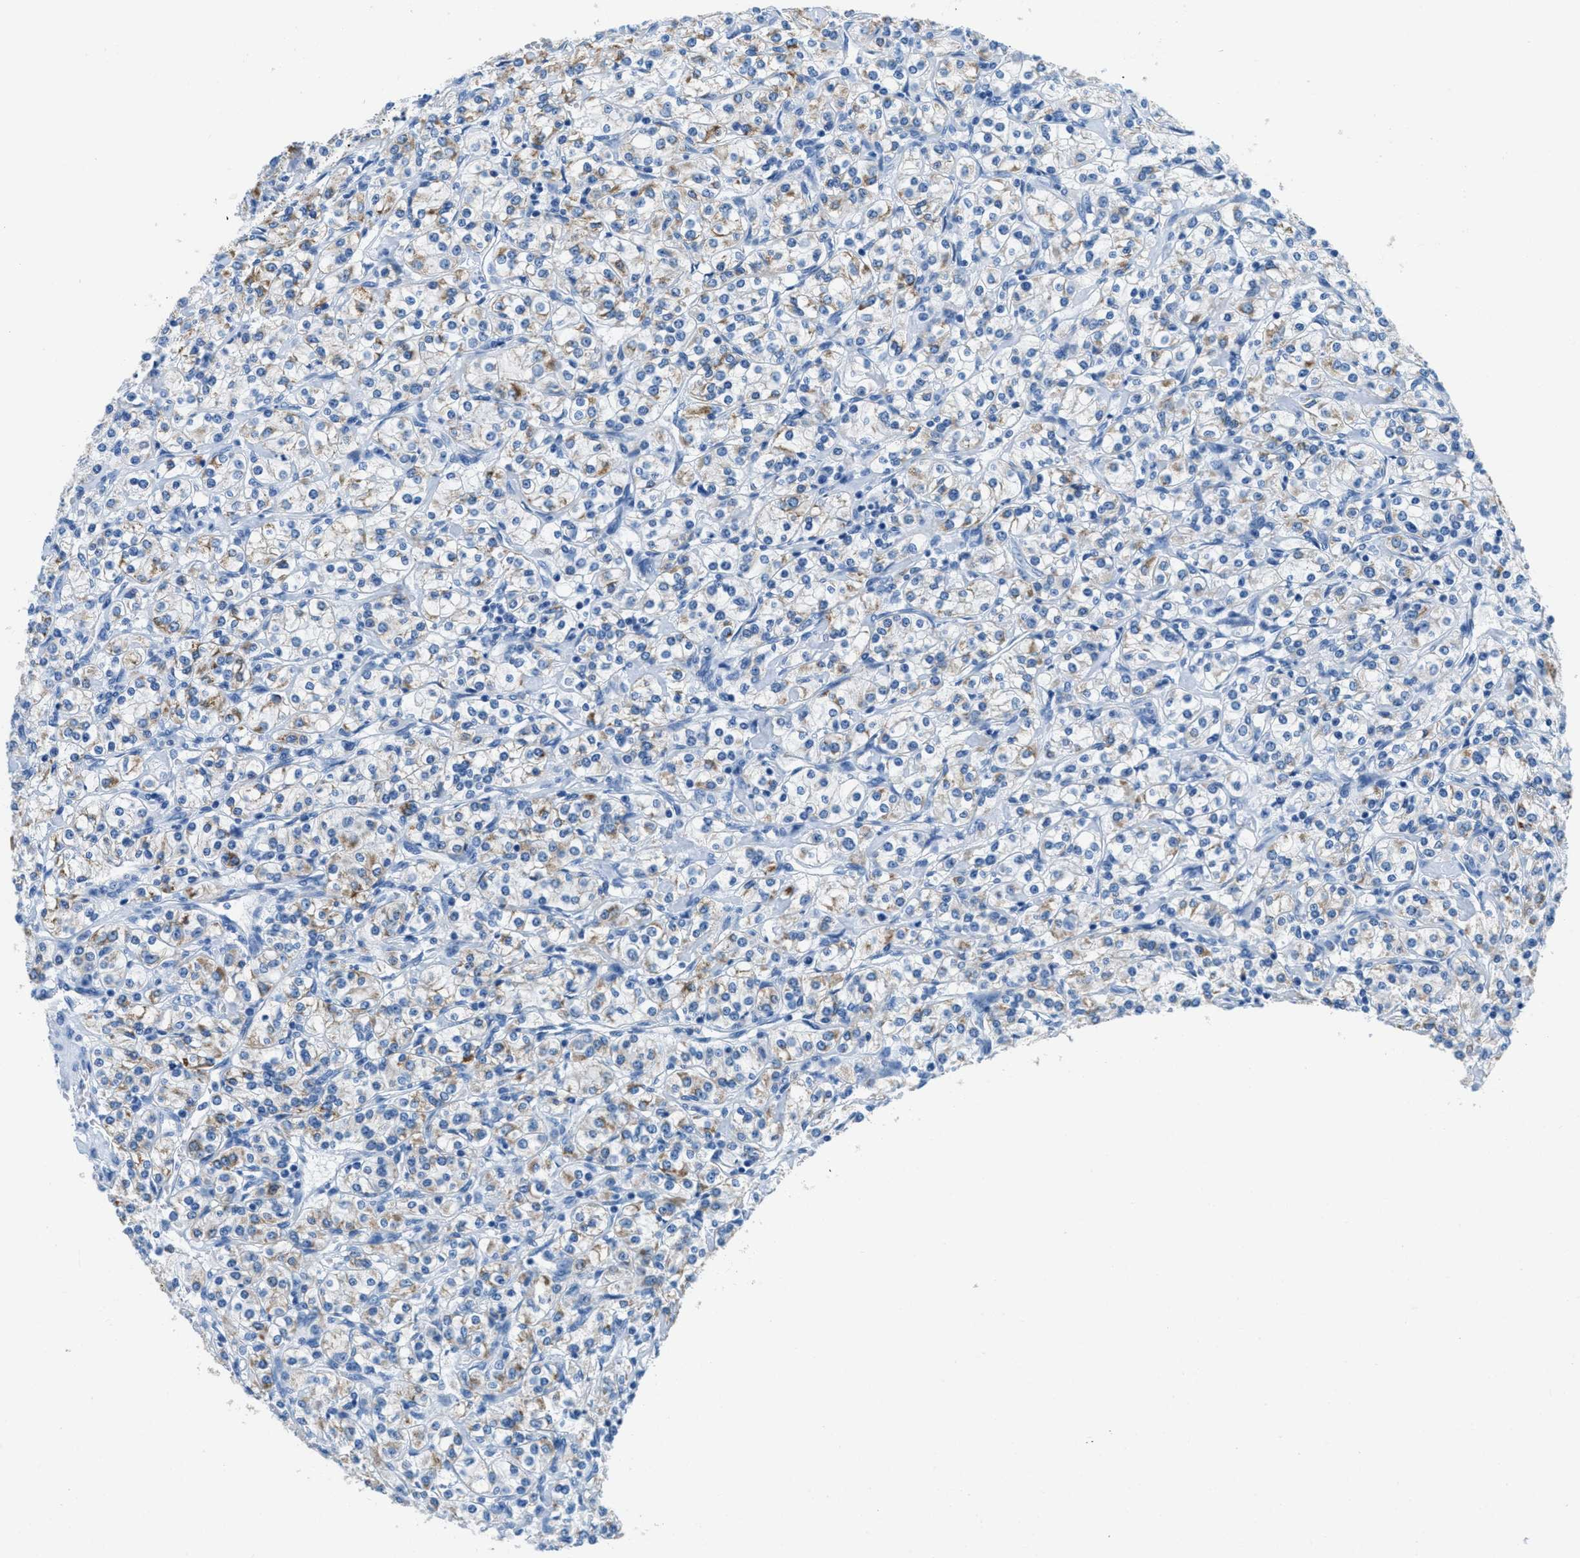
{"staining": {"intensity": "moderate", "quantity": "<25%", "location": "cytoplasmic/membranous"}, "tissue": "renal cancer", "cell_type": "Tumor cells", "image_type": "cancer", "snomed": [{"axis": "morphology", "description": "Adenocarcinoma, NOS"}, {"axis": "topography", "description": "Kidney"}], "caption": "Renal adenocarcinoma stained with a brown dye reveals moderate cytoplasmic/membranous positive positivity in about <25% of tumor cells.", "gene": "MGARP", "patient": {"sex": "male", "age": 77}}